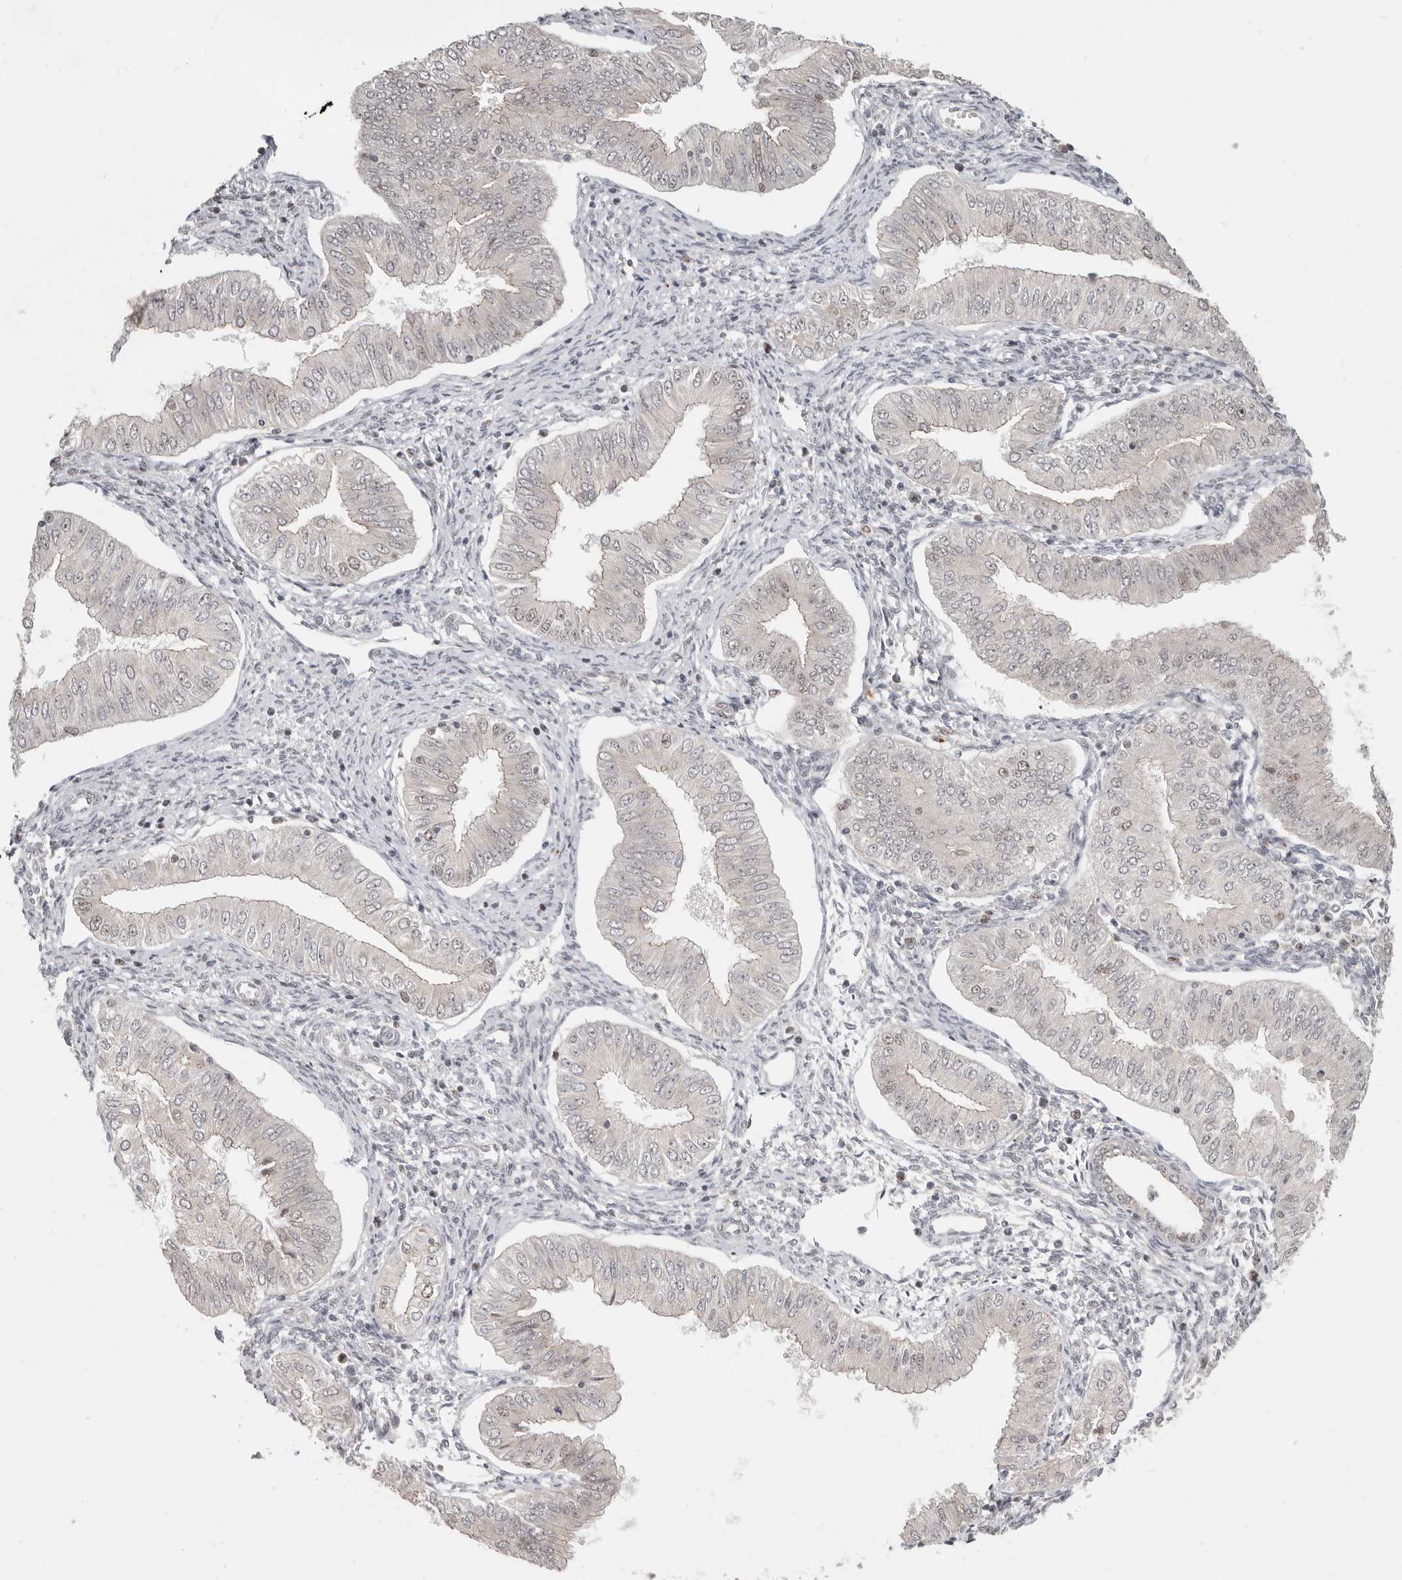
{"staining": {"intensity": "weak", "quantity": "<25%", "location": "nuclear"}, "tissue": "endometrial cancer", "cell_type": "Tumor cells", "image_type": "cancer", "snomed": [{"axis": "morphology", "description": "Normal tissue, NOS"}, {"axis": "morphology", "description": "Adenocarcinoma, NOS"}, {"axis": "topography", "description": "Endometrium"}], "caption": "Immunohistochemistry (IHC) image of neoplastic tissue: endometrial cancer stained with DAB displays no significant protein expression in tumor cells.", "gene": "RFC2", "patient": {"sex": "female", "age": 53}}